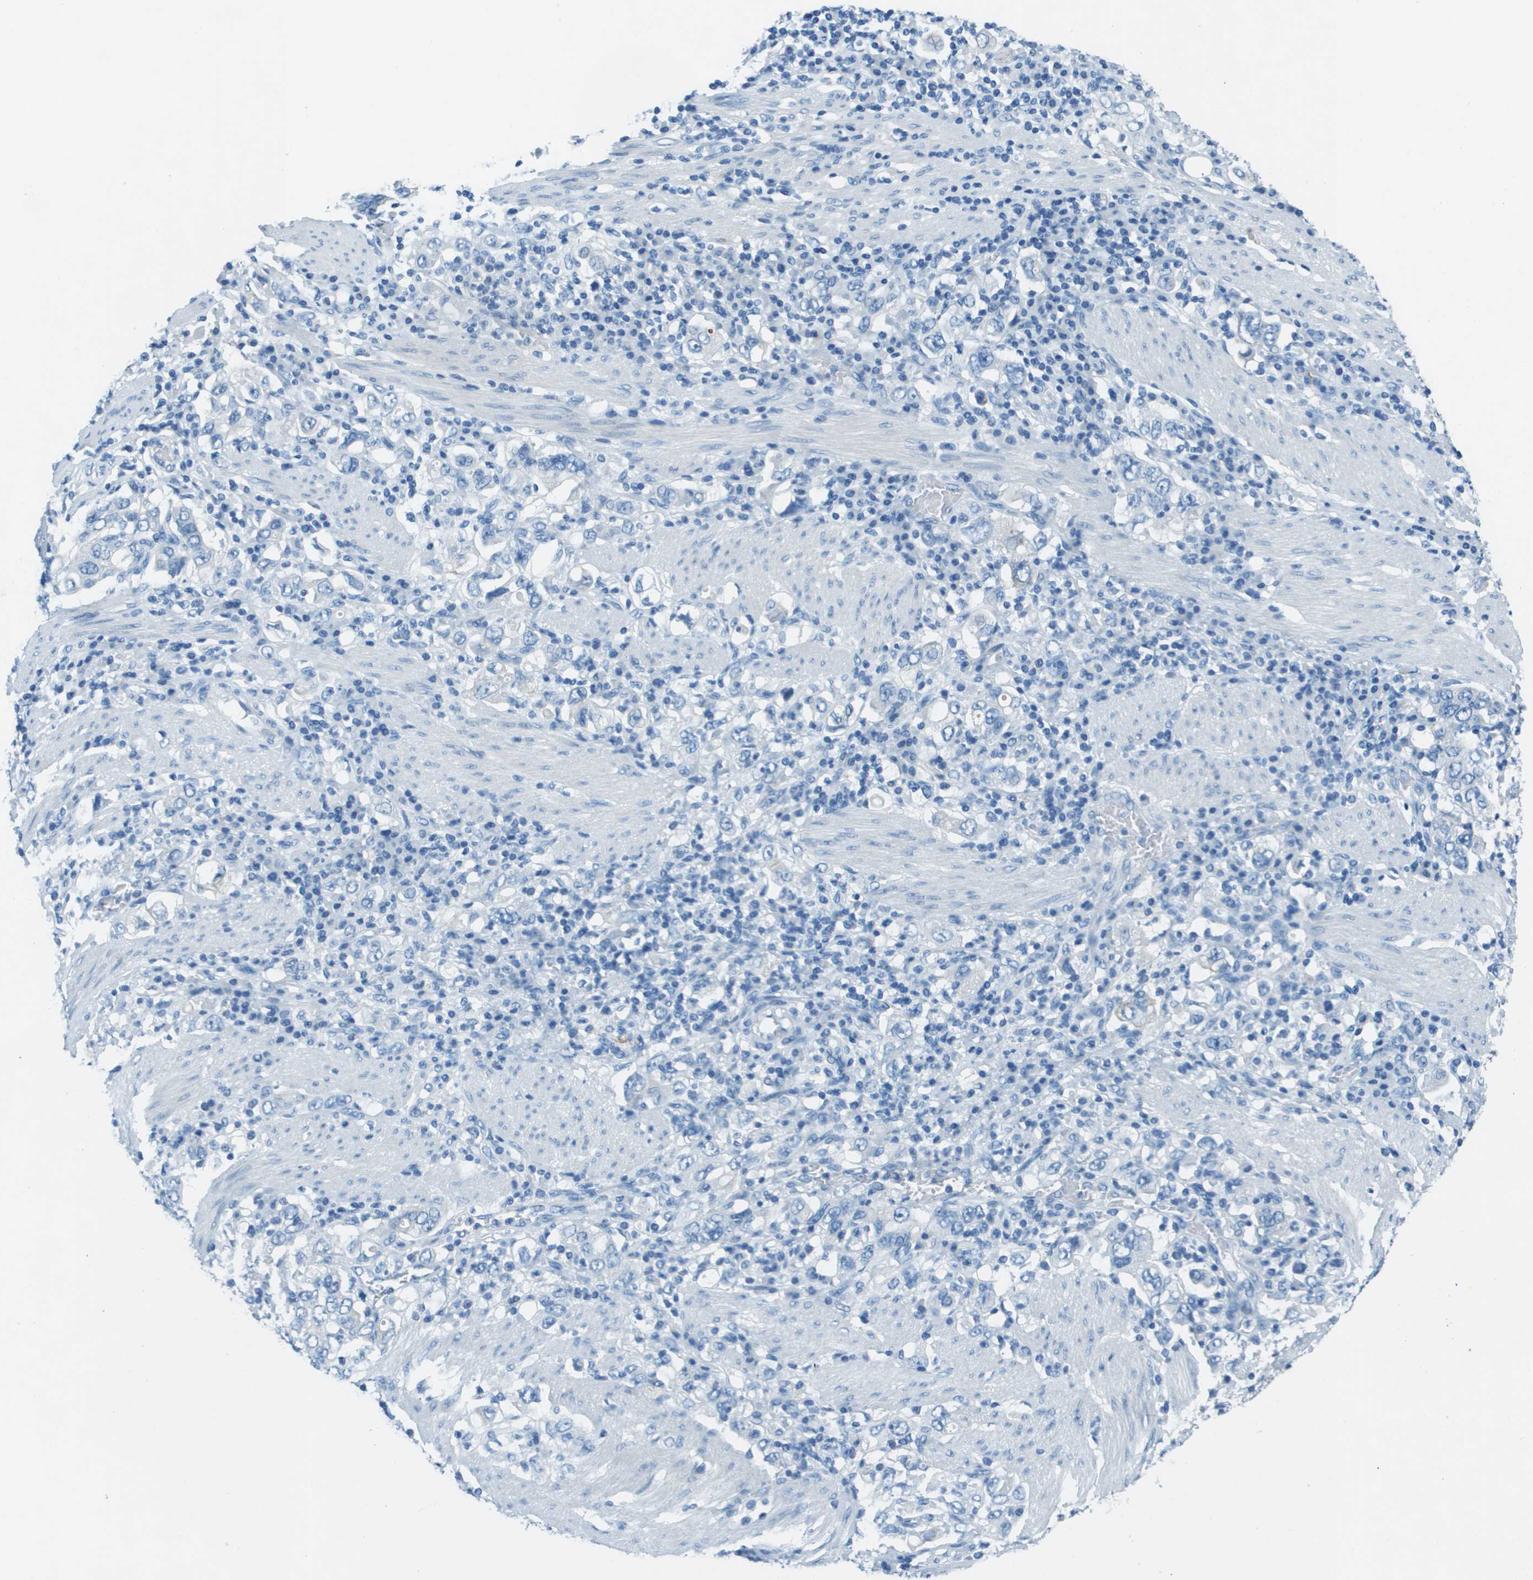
{"staining": {"intensity": "negative", "quantity": "none", "location": "none"}, "tissue": "stomach cancer", "cell_type": "Tumor cells", "image_type": "cancer", "snomed": [{"axis": "morphology", "description": "Adenocarcinoma, NOS"}, {"axis": "topography", "description": "Stomach, upper"}], "caption": "The micrograph exhibits no staining of tumor cells in adenocarcinoma (stomach).", "gene": "SLC16A10", "patient": {"sex": "male", "age": 62}}